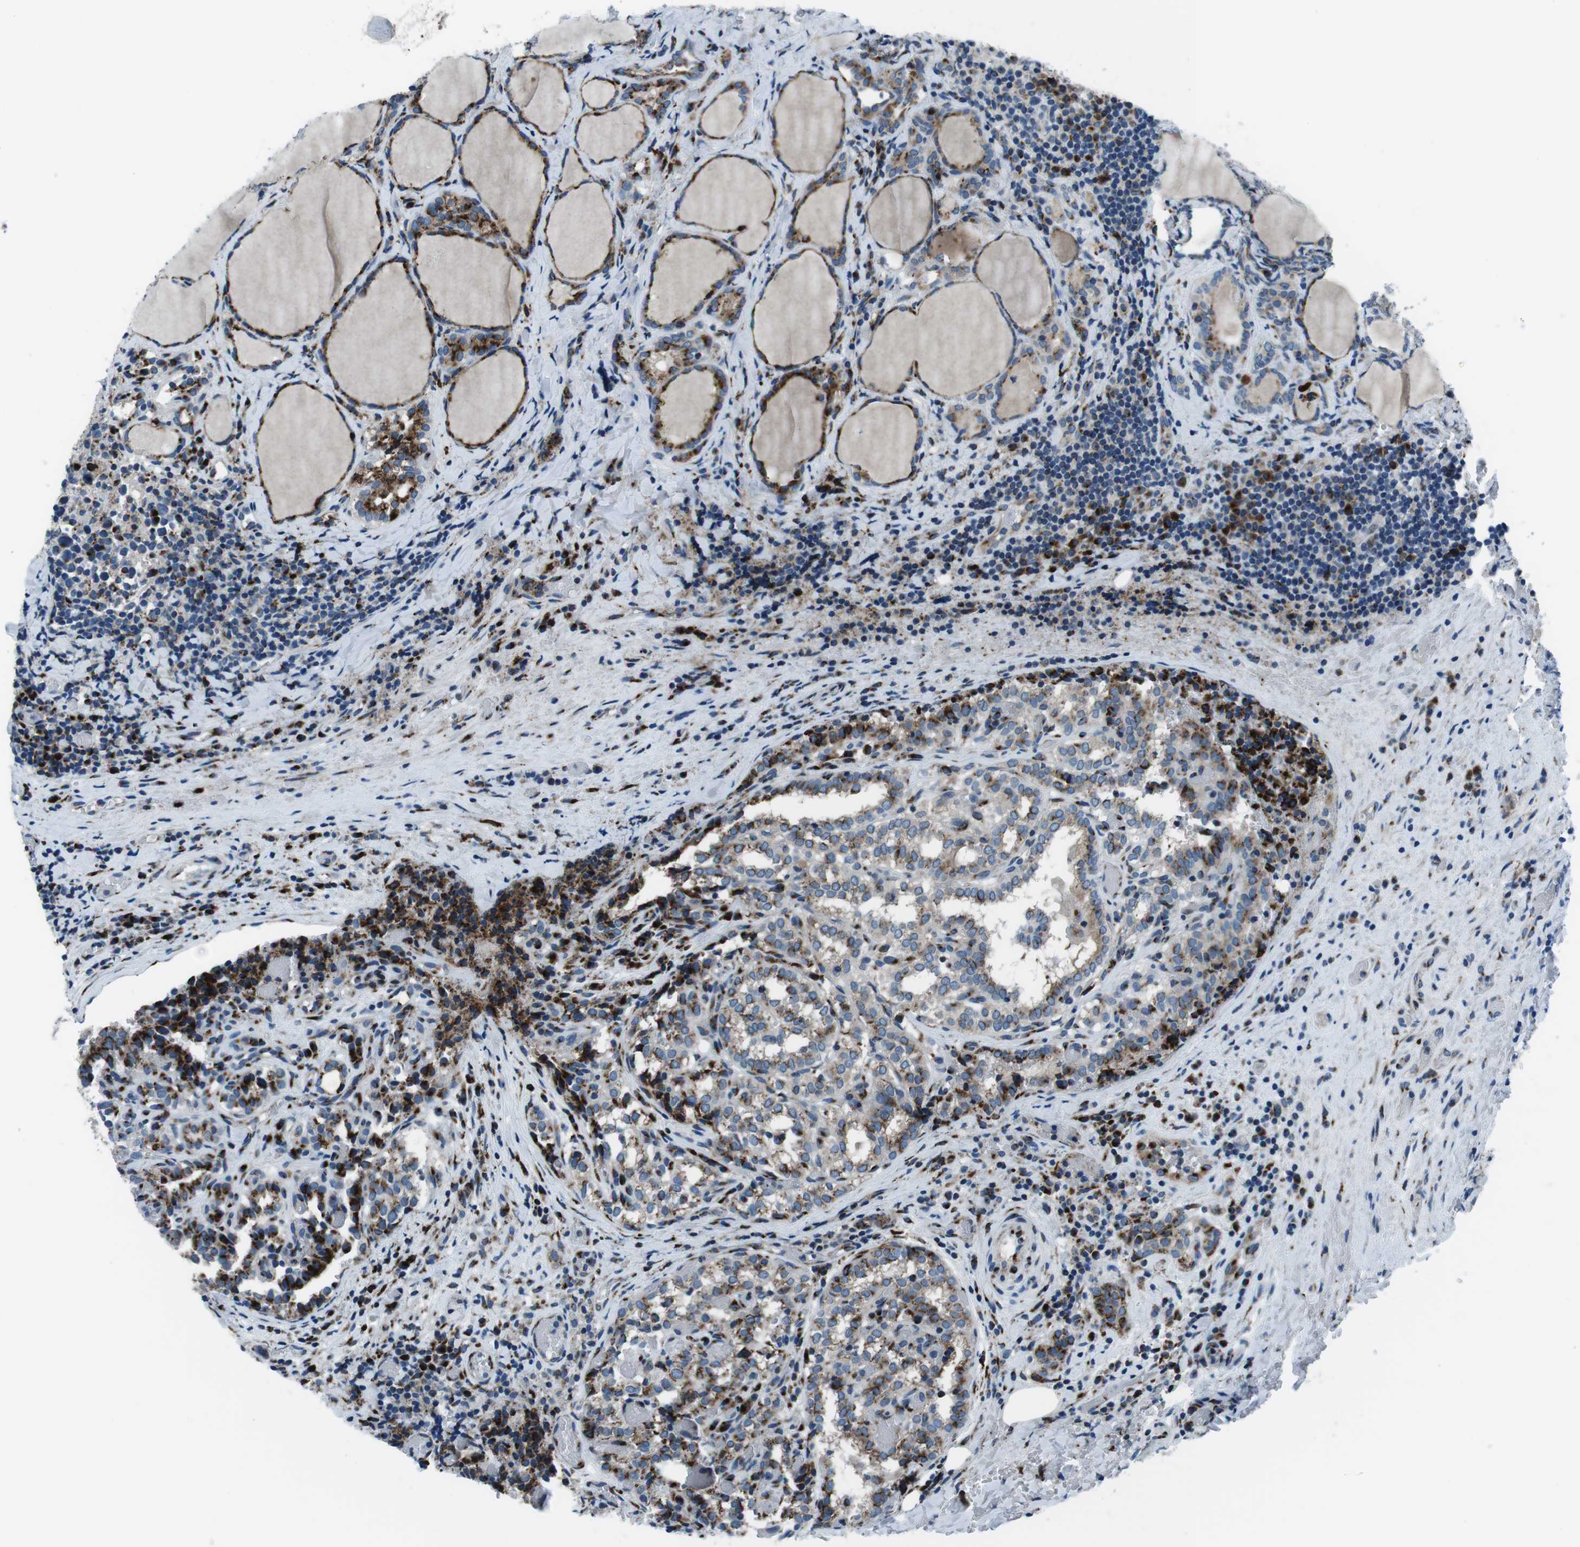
{"staining": {"intensity": "weak", "quantity": ">75%", "location": "cytoplasmic/membranous"}, "tissue": "thyroid cancer", "cell_type": "Tumor cells", "image_type": "cancer", "snomed": [{"axis": "morphology", "description": "Normal tissue, NOS"}, {"axis": "morphology", "description": "Papillary adenocarcinoma, NOS"}, {"axis": "topography", "description": "Thyroid gland"}], "caption": "Protein staining of papillary adenocarcinoma (thyroid) tissue displays weak cytoplasmic/membranous positivity in about >75% of tumor cells.", "gene": "NUCB2", "patient": {"sex": "female", "age": 30}}